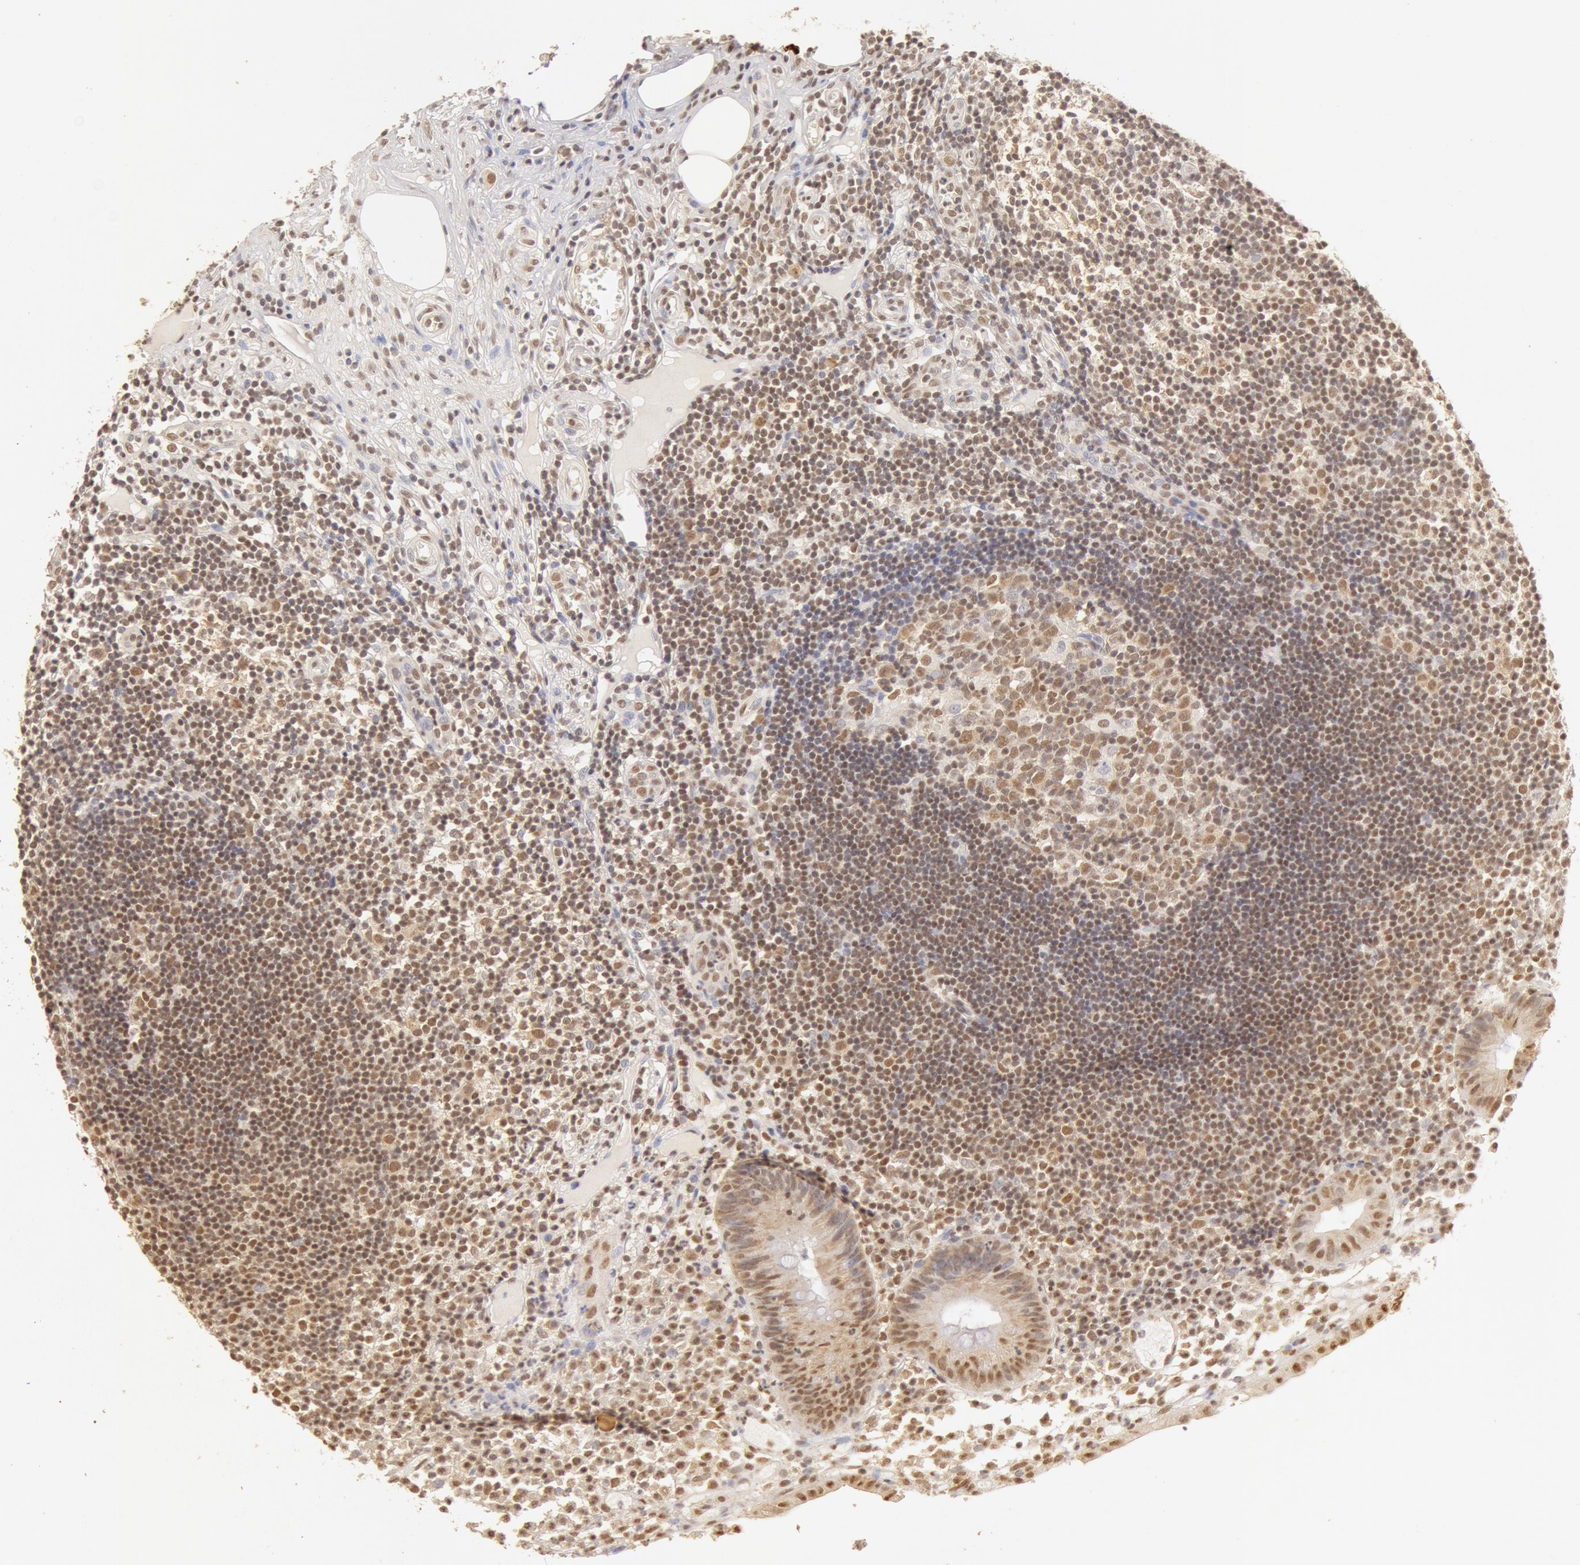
{"staining": {"intensity": "moderate", "quantity": ">75%", "location": "cytoplasmic/membranous,nuclear"}, "tissue": "appendix", "cell_type": "Glandular cells", "image_type": "normal", "snomed": [{"axis": "morphology", "description": "Normal tissue, NOS"}, {"axis": "topography", "description": "Appendix"}], "caption": "A medium amount of moderate cytoplasmic/membranous,nuclear positivity is appreciated in about >75% of glandular cells in unremarkable appendix. Nuclei are stained in blue.", "gene": "SNRNP70", "patient": {"sex": "male", "age": 25}}